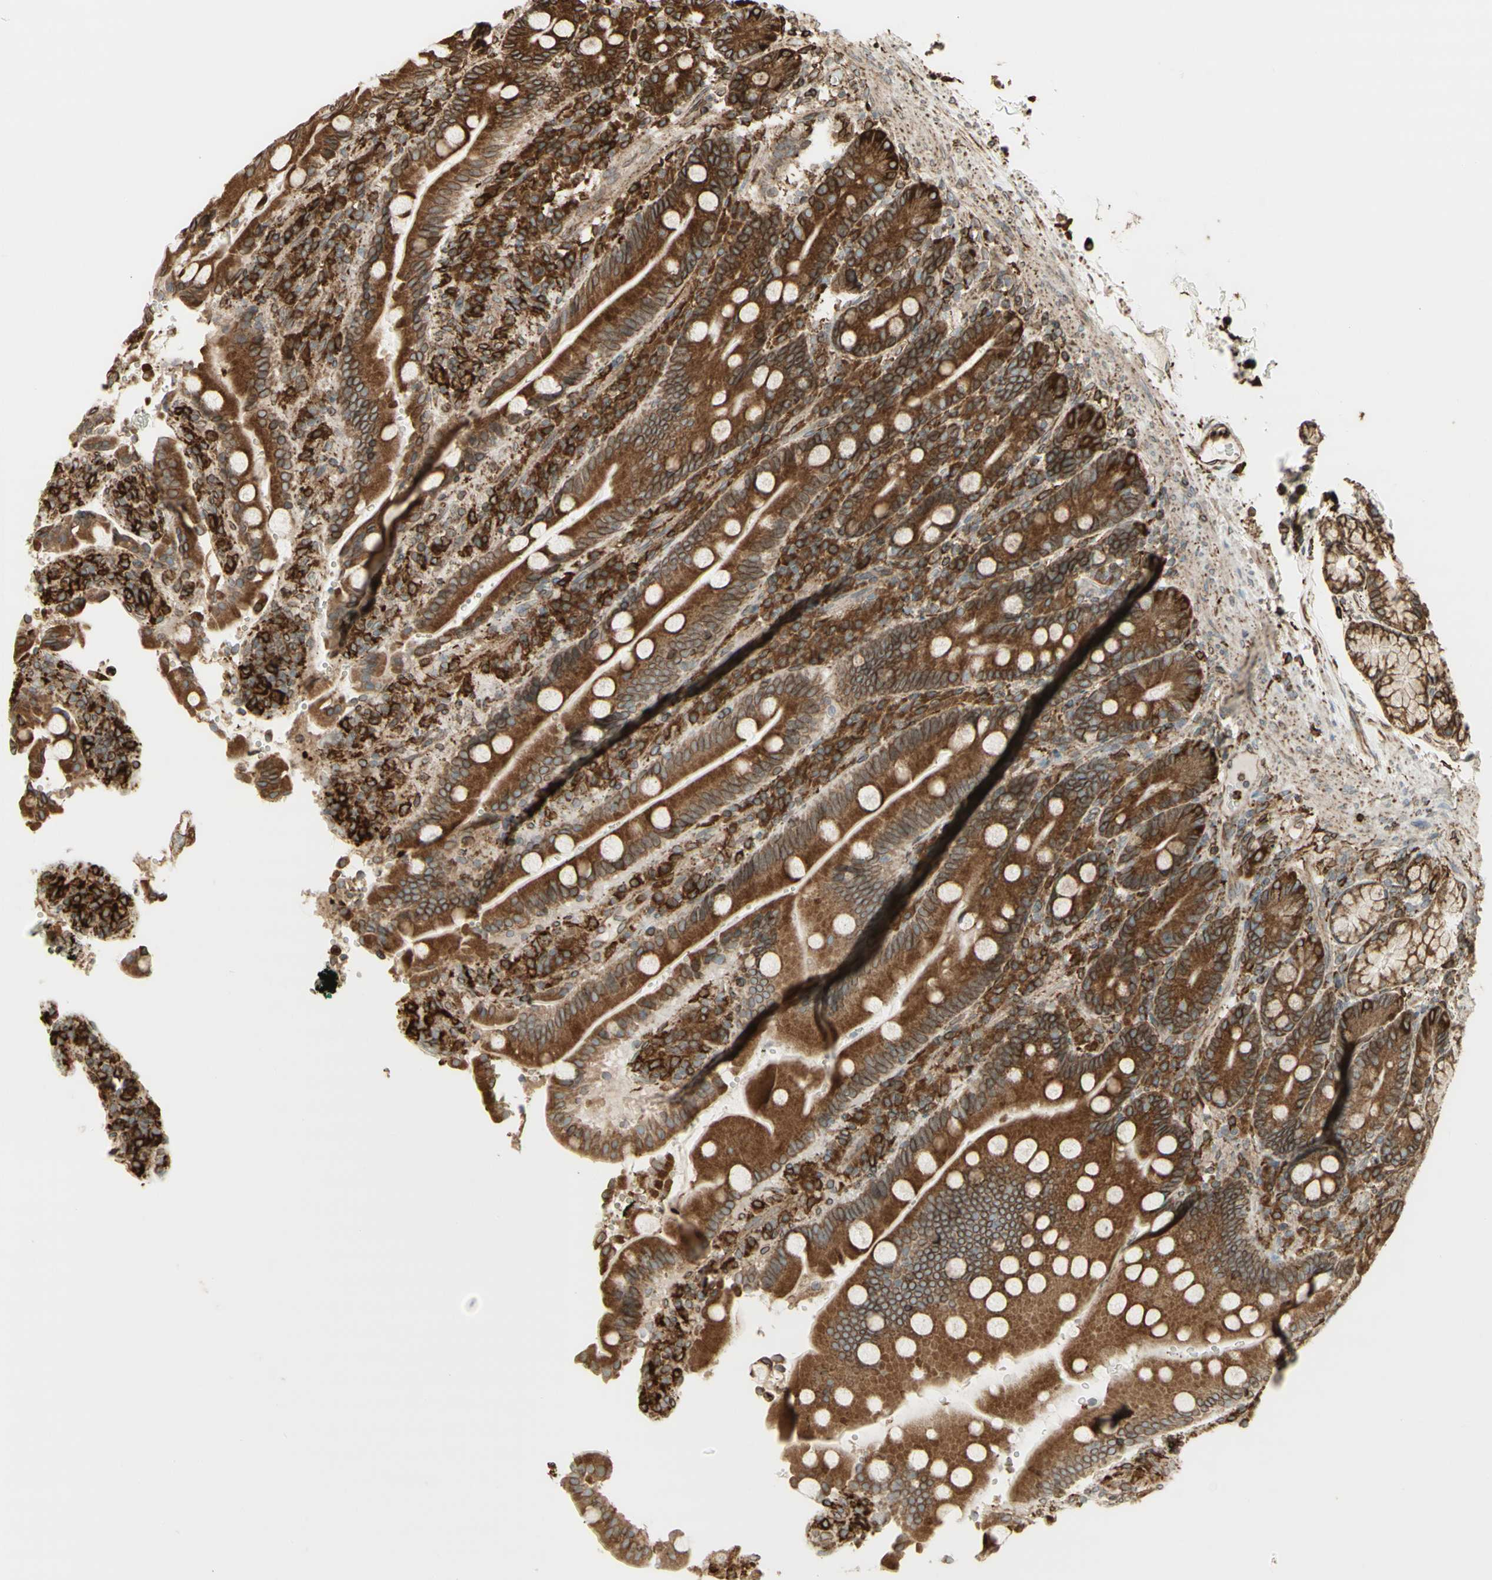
{"staining": {"intensity": "strong", "quantity": ">75%", "location": "cytoplasmic/membranous"}, "tissue": "duodenum", "cell_type": "Glandular cells", "image_type": "normal", "snomed": [{"axis": "morphology", "description": "Normal tissue, NOS"}, {"axis": "topography", "description": "Small intestine, NOS"}], "caption": "Glandular cells reveal strong cytoplasmic/membranous staining in about >75% of cells in normal duodenum.", "gene": "CANX", "patient": {"sex": "female", "age": 71}}